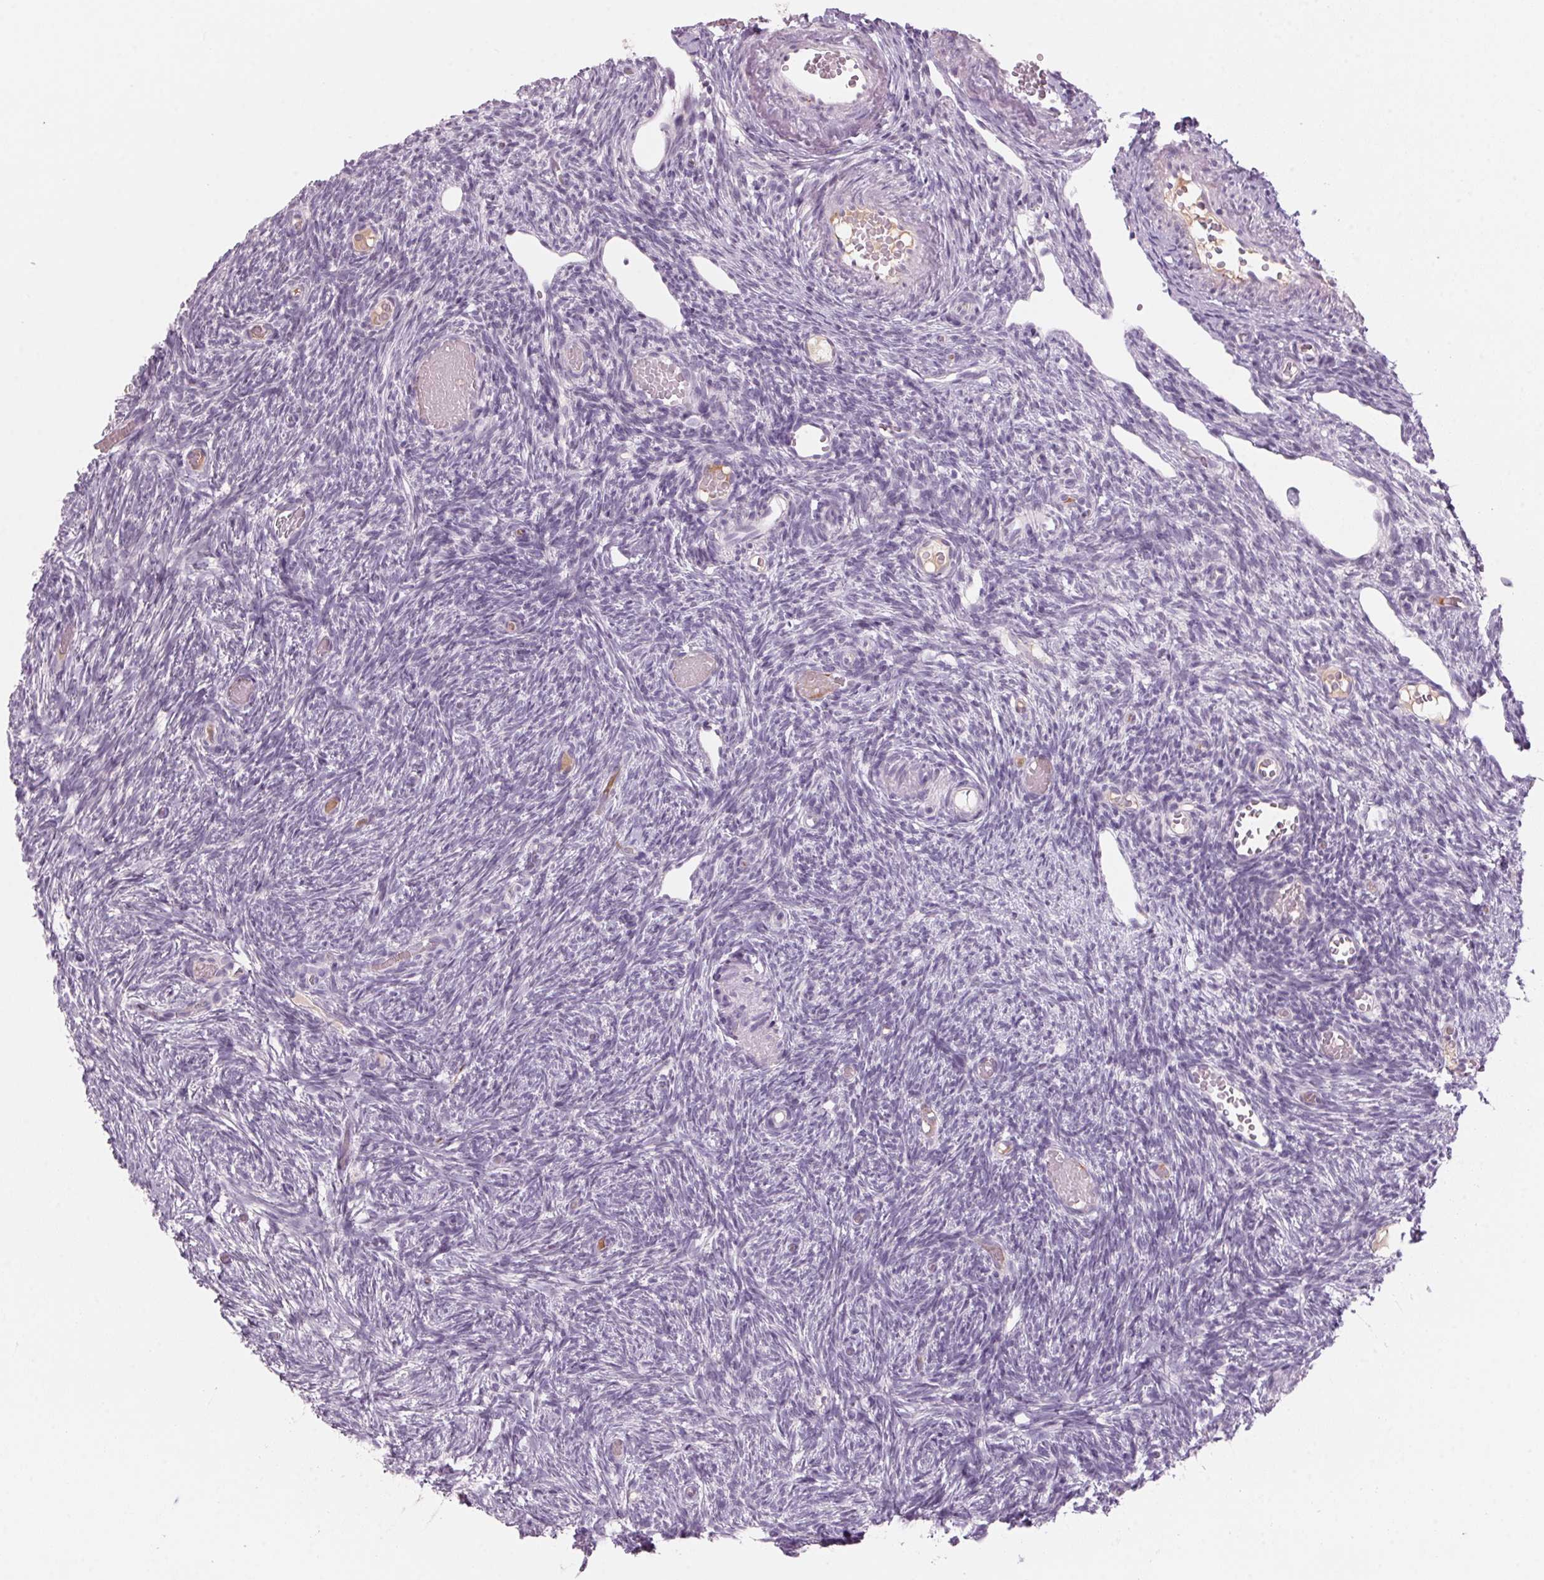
{"staining": {"intensity": "negative", "quantity": "none", "location": "none"}, "tissue": "ovary", "cell_type": "Follicle cells", "image_type": "normal", "snomed": [{"axis": "morphology", "description": "Normal tissue, NOS"}, {"axis": "topography", "description": "Ovary"}], "caption": "DAB immunohistochemical staining of unremarkable ovary exhibits no significant staining in follicle cells. (Immunohistochemistry (ihc), brightfield microscopy, high magnification).", "gene": "ADAM20", "patient": {"sex": "female", "age": 39}}